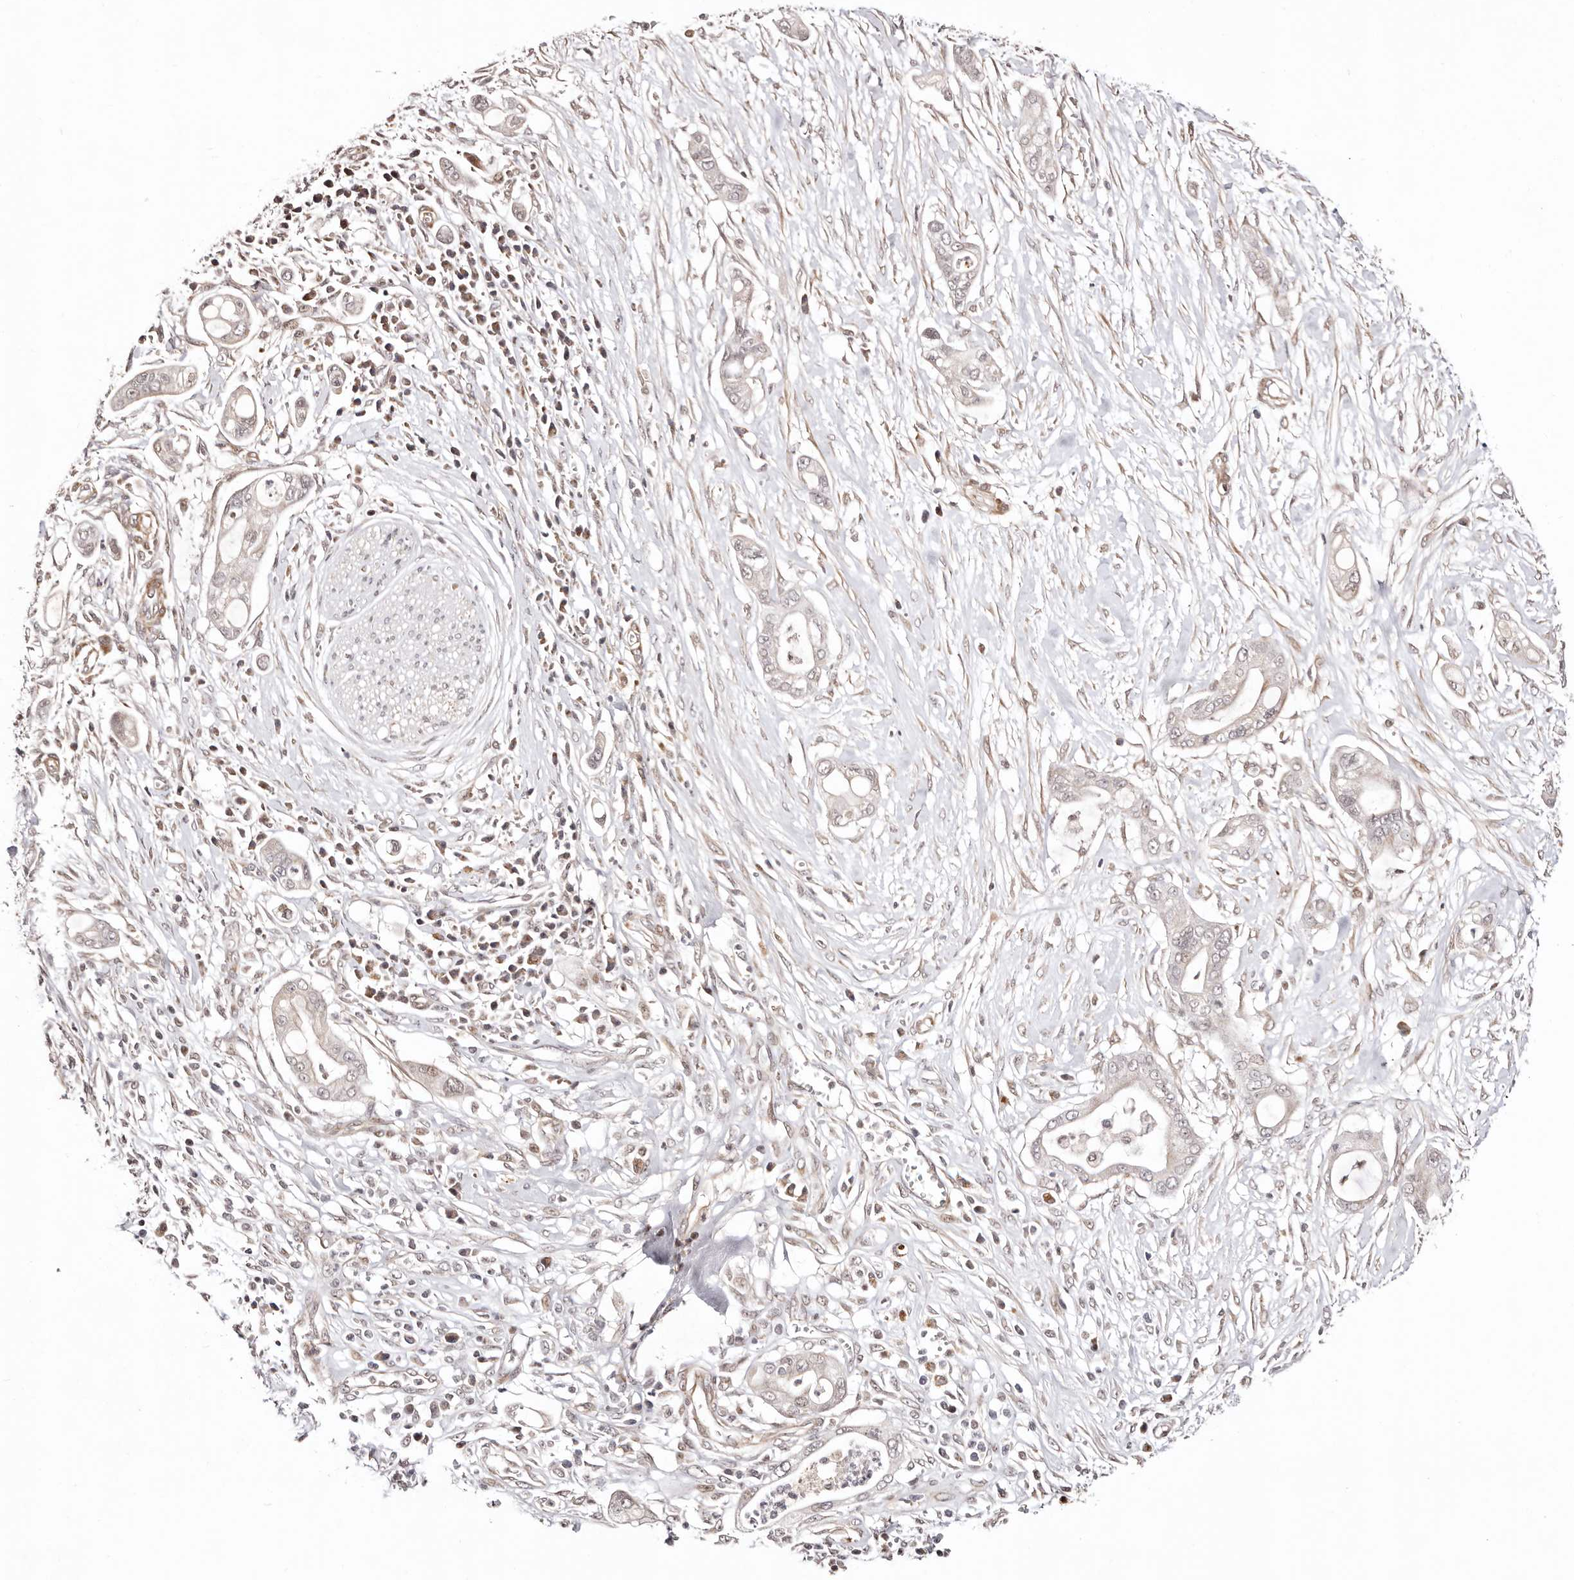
{"staining": {"intensity": "negative", "quantity": "none", "location": "none"}, "tissue": "pancreatic cancer", "cell_type": "Tumor cells", "image_type": "cancer", "snomed": [{"axis": "morphology", "description": "Adenocarcinoma, NOS"}, {"axis": "topography", "description": "Pancreas"}], "caption": "An immunohistochemistry micrograph of adenocarcinoma (pancreatic) is shown. There is no staining in tumor cells of adenocarcinoma (pancreatic). (DAB (3,3'-diaminobenzidine) immunohistochemistry visualized using brightfield microscopy, high magnification).", "gene": "HIVEP3", "patient": {"sex": "male", "age": 68}}